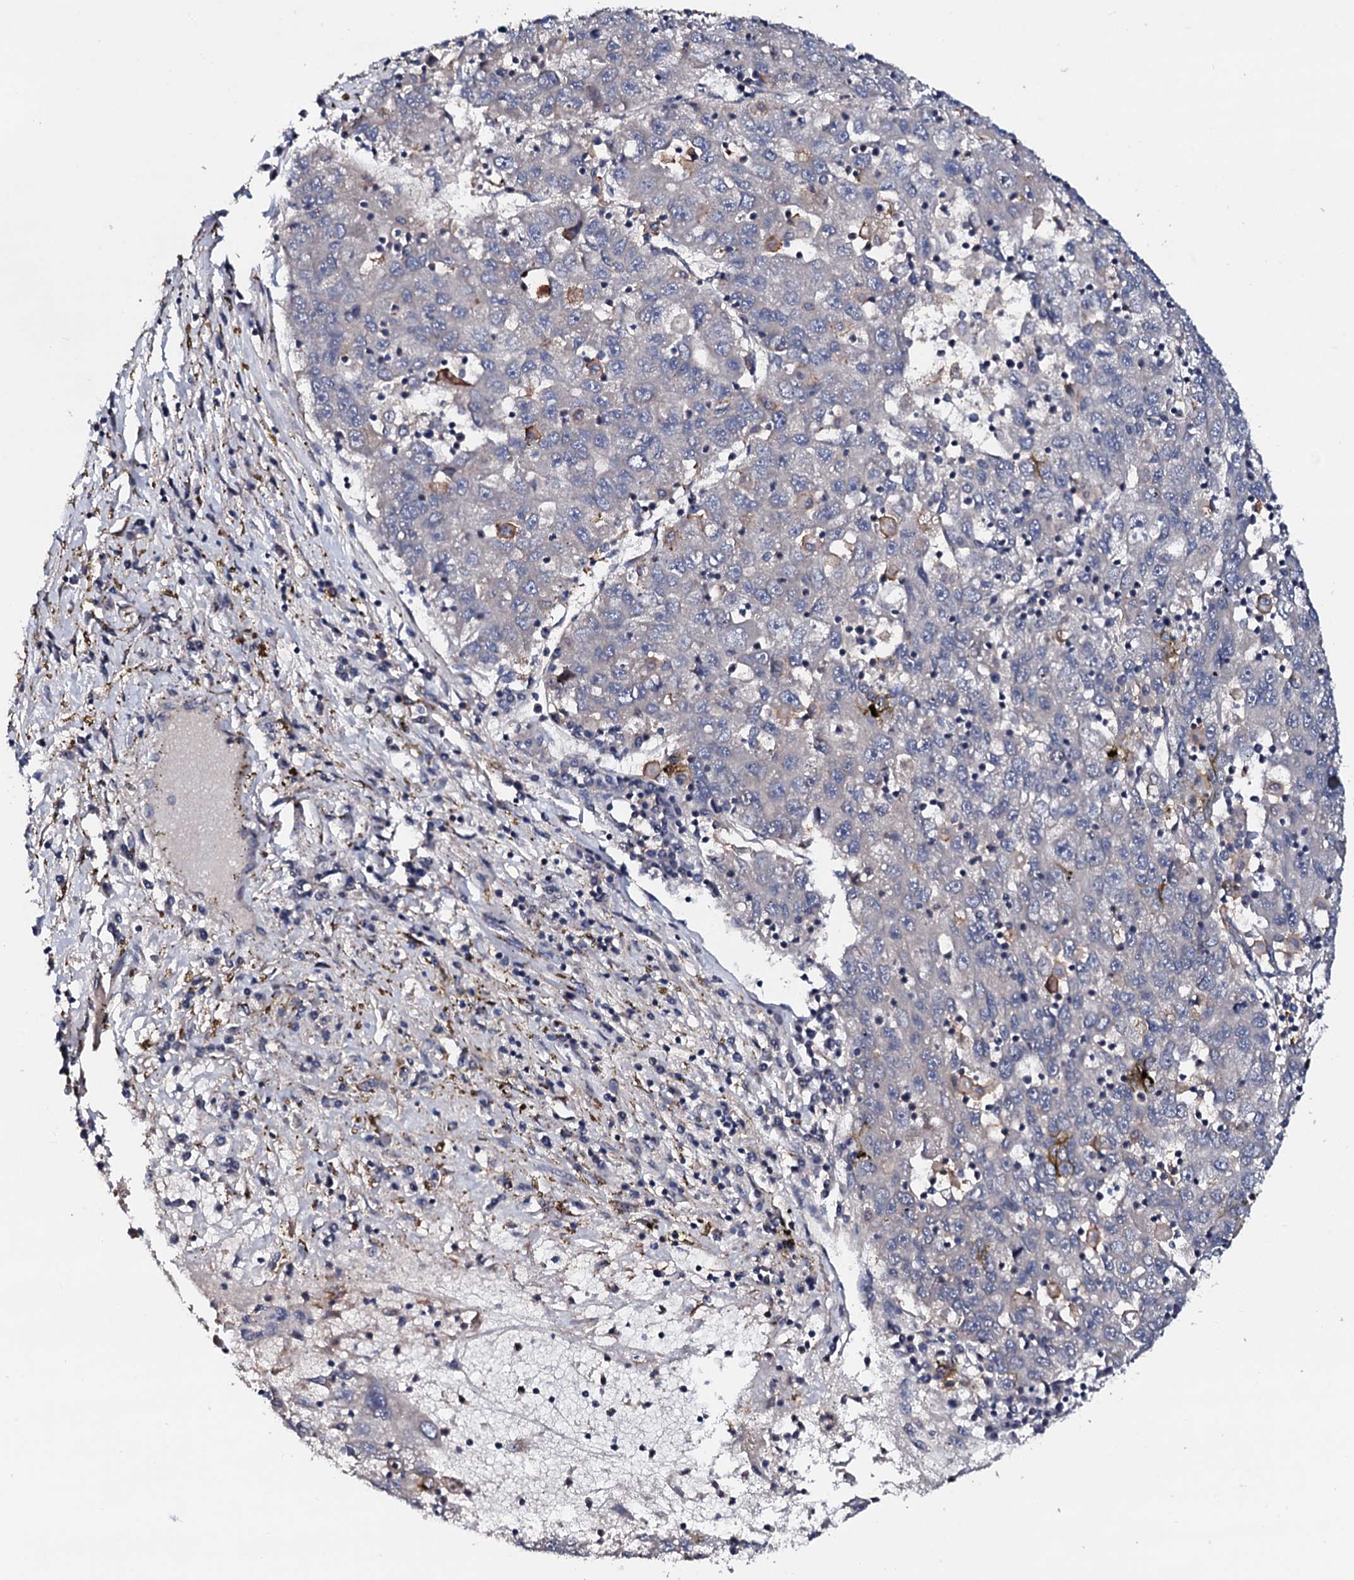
{"staining": {"intensity": "negative", "quantity": "none", "location": "none"}, "tissue": "liver cancer", "cell_type": "Tumor cells", "image_type": "cancer", "snomed": [{"axis": "morphology", "description": "Carcinoma, Hepatocellular, NOS"}, {"axis": "topography", "description": "Liver"}], "caption": "The immunohistochemistry (IHC) micrograph has no significant expression in tumor cells of liver cancer tissue.", "gene": "EDC3", "patient": {"sex": "male", "age": 49}}